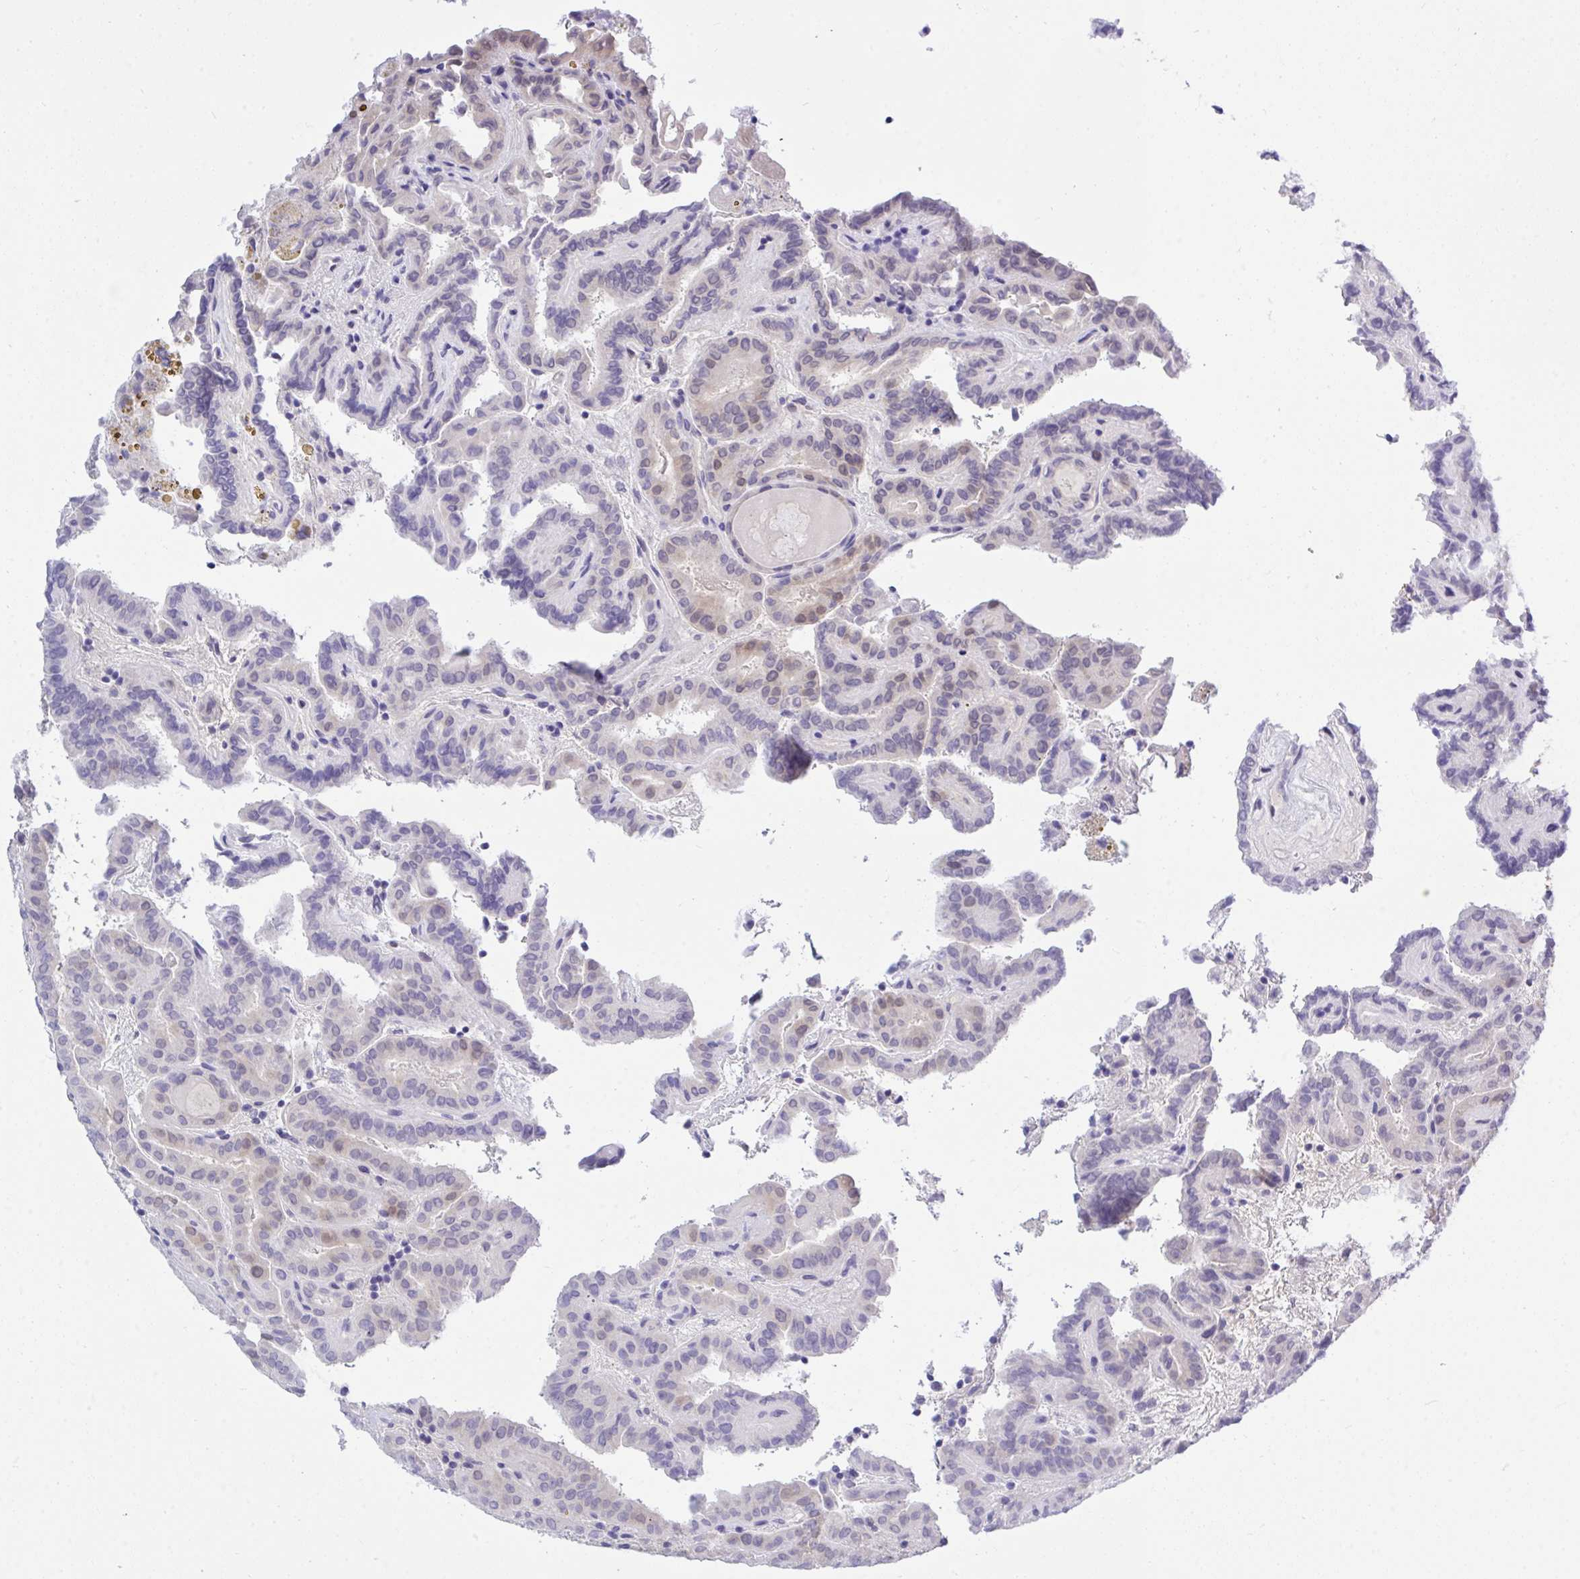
{"staining": {"intensity": "weak", "quantity": "<25%", "location": "nuclear"}, "tissue": "thyroid cancer", "cell_type": "Tumor cells", "image_type": "cancer", "snomed": [{"axis": "morphology", "description": "Papillary adenocarcinoma, NOS"}, {"axis": "topography", "description": "Thyroid gland"}], "caption": "Tumor cells are negative for protein expression in human thyroid cancer (papillary adenocarcinoma).", "gene": "THOP1", "patient": {"sex": "female", "age": 46}}